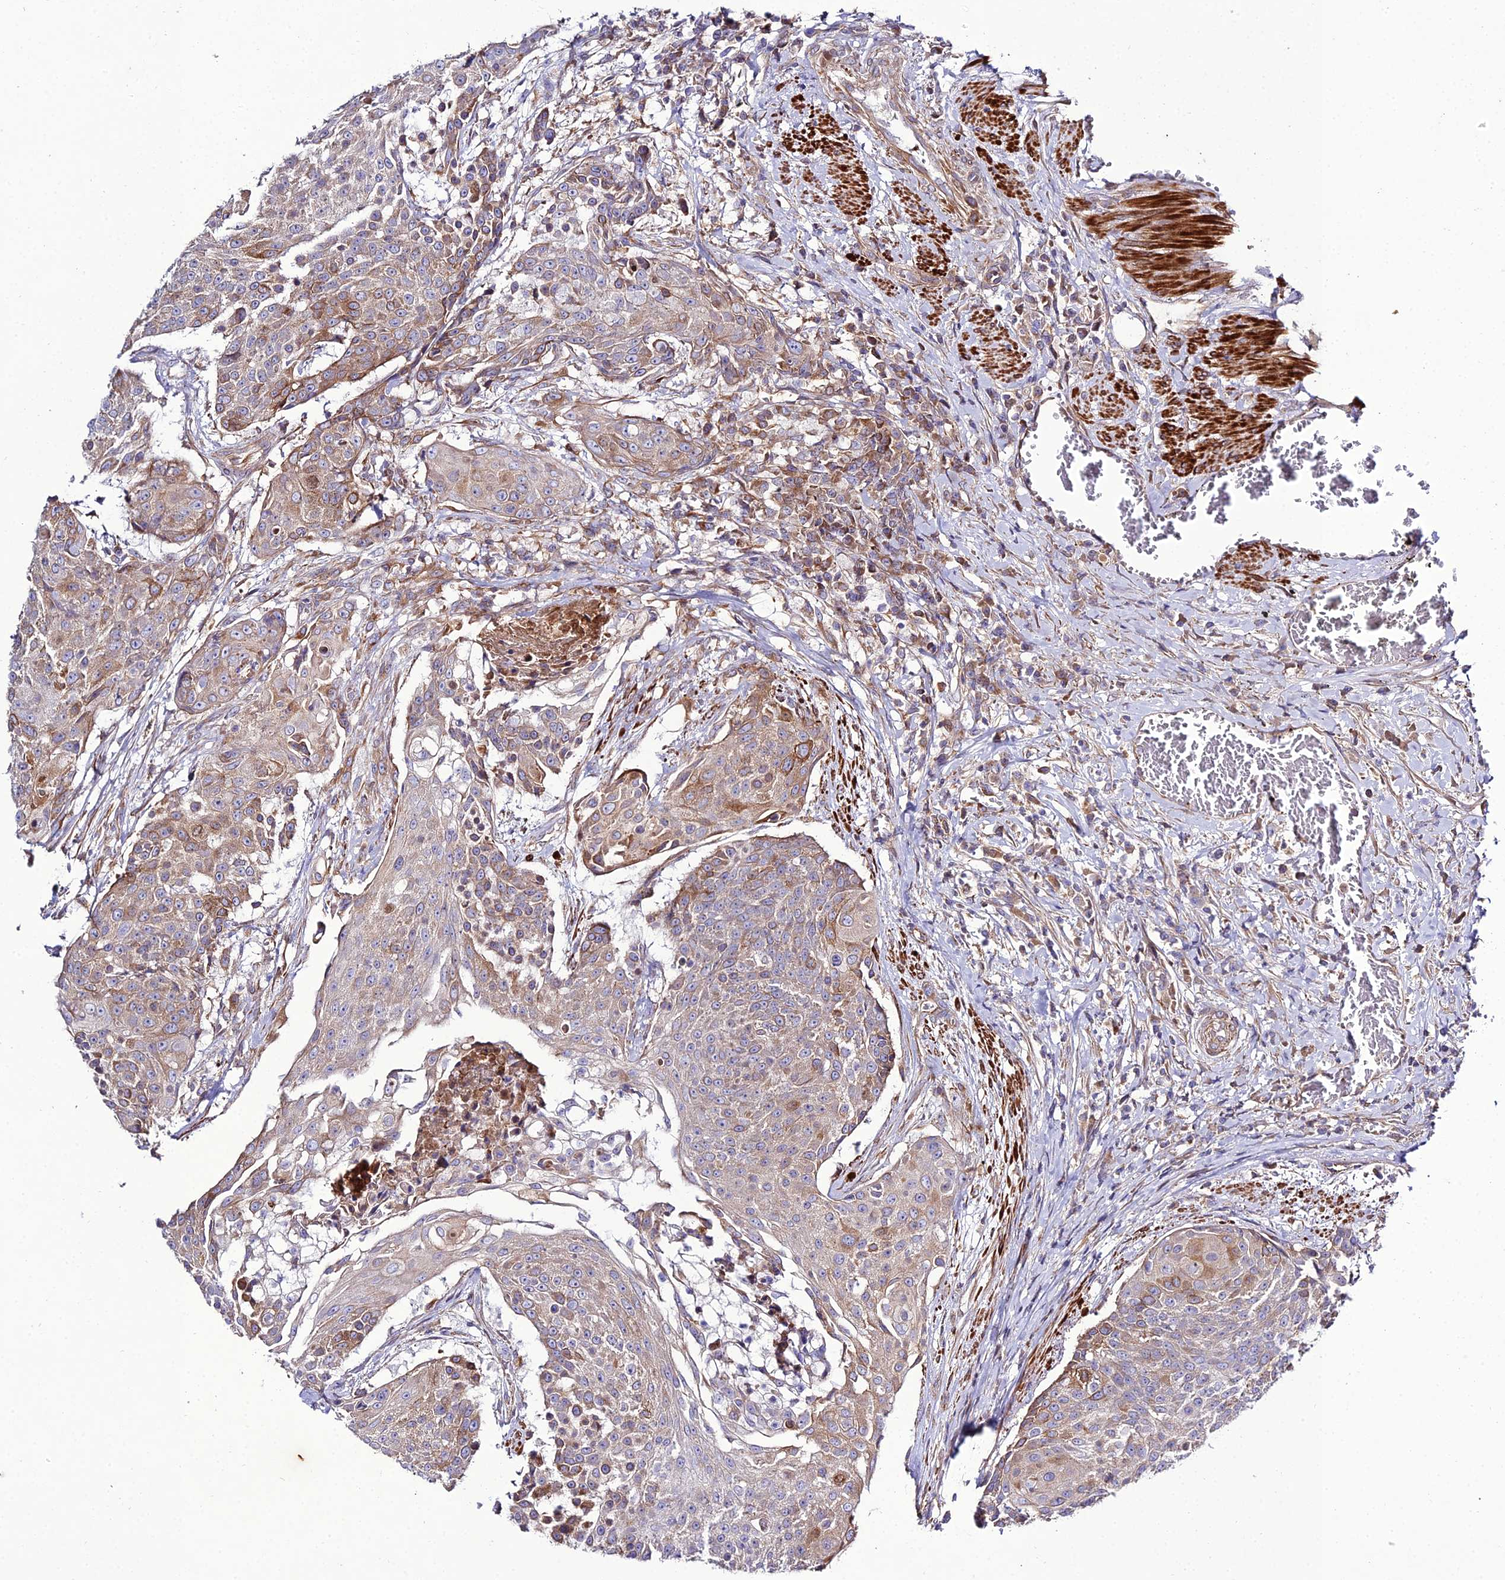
{"staining": {"intensity": "moderate", "quantity": "<25%", "location": "cytoplasmic/membranous"}, "tissue": "urothelial cancer", "cell_type": "Tumor cells", "image_type": "cancer", "snomed": [{"axis": "morphology", "description": "Urothelial carcinoma, High grade"}, {"axis": "topography", "description": "Urinary bladder"}], "caption": "This is an image of immunohistochemistry staining of urothelial cancer, which shows moderate staining in the cytoplasmic/membranous of tumor cells.", "gene": "ARL6IP1", "patient": {"sex": "female", "age": 63}}